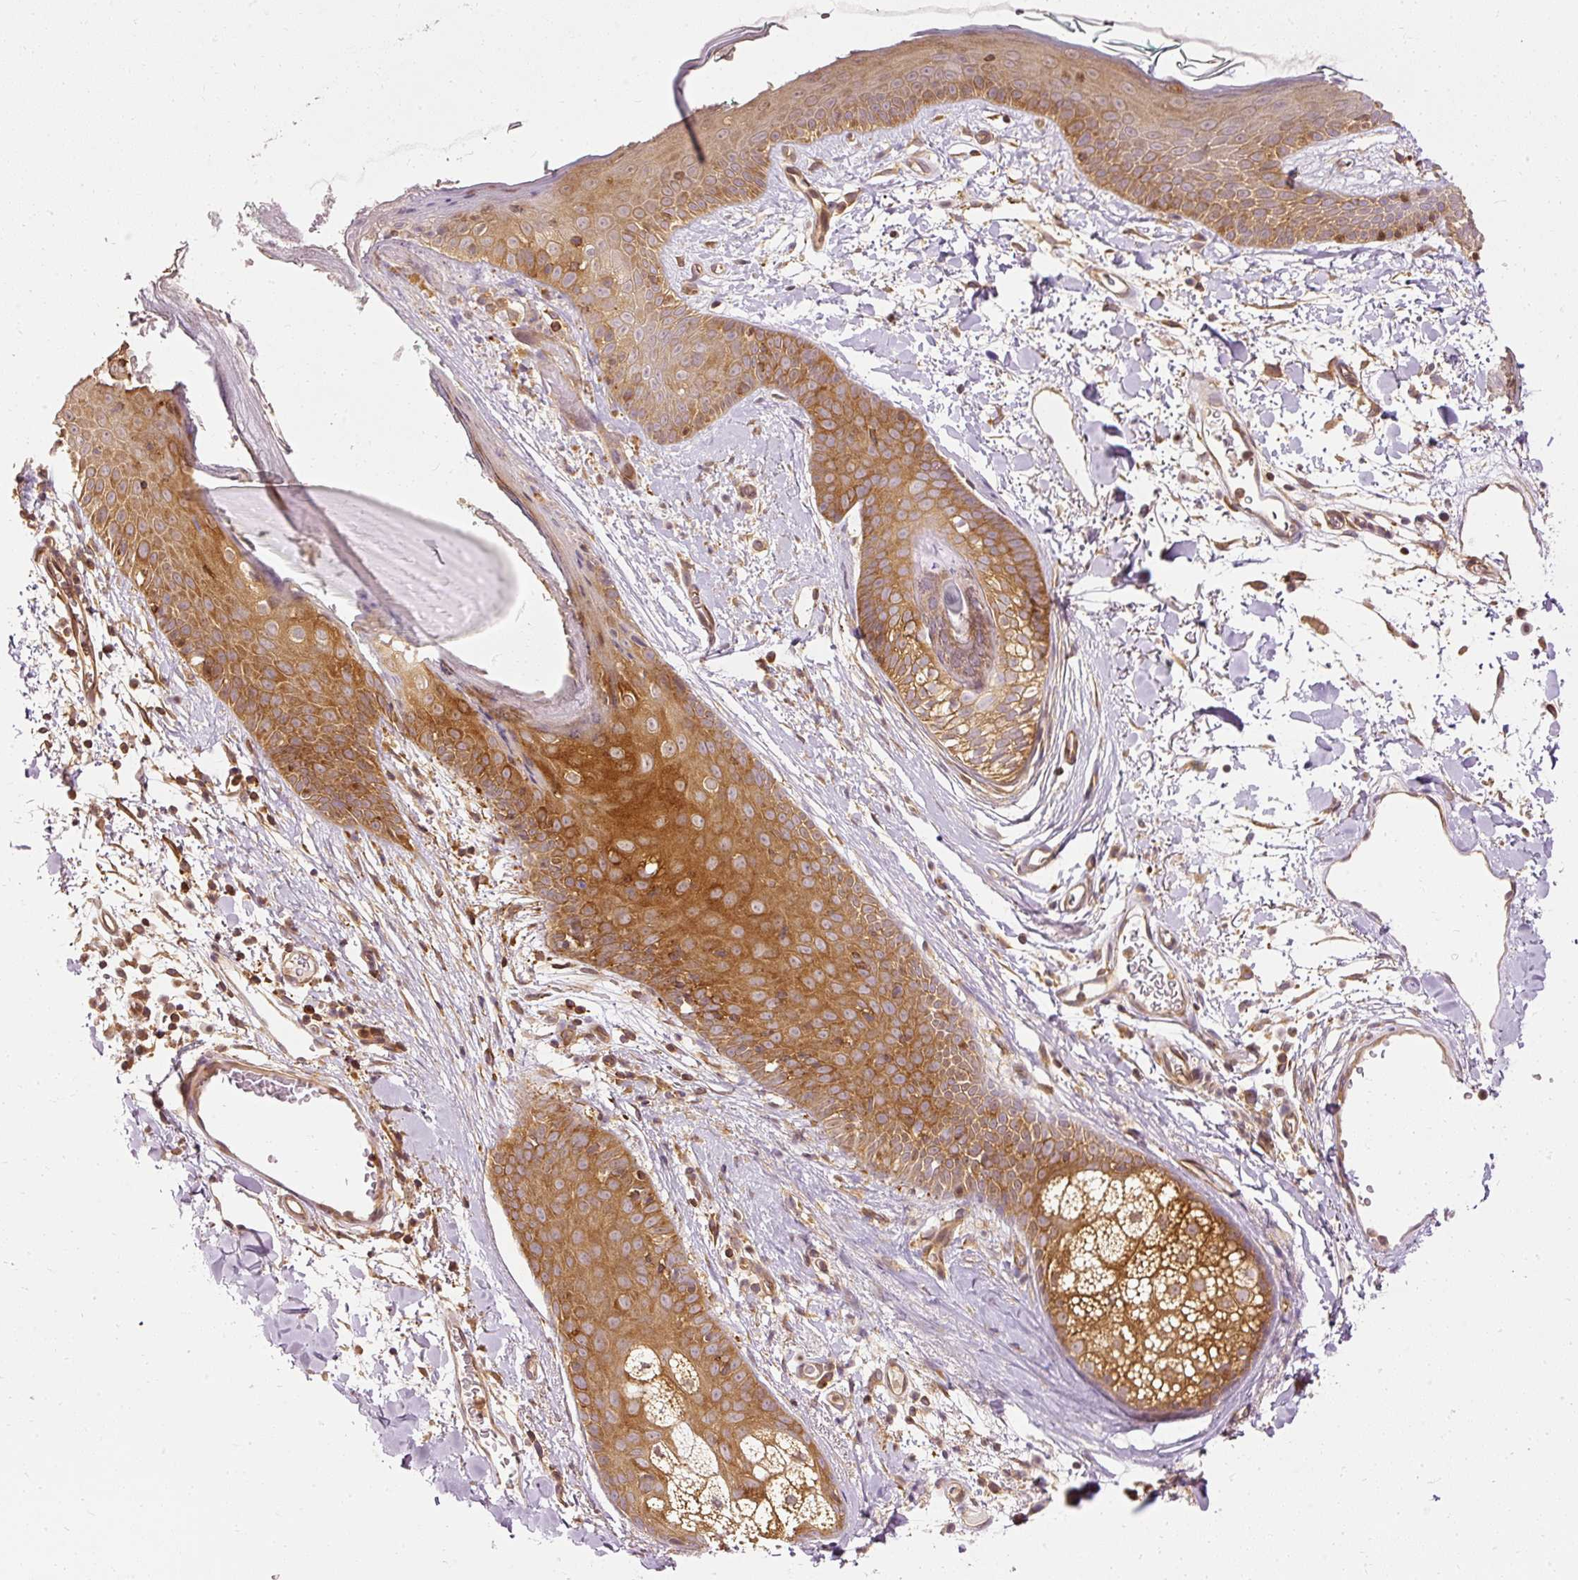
{"staining": {"intensity": "moderate", "quantity": ">75%", "location": "cytoplasmic/membranous"}, "tissue": "skin", "cell_type": "Fibroblasts", "image_type": "normal", "snomed": [{"axis": "morphology", "description": "Normal tissue, NOS"}, {"axis": "topography", "description": "Skin"}], "caption": "IHC image of normal skin: human skin stained using IHC shows medium levels of moderate protein expression localized specifically in the cytoplasmic/membranous of fibroblasts, appearing as a cytoplasmic/membranous brown color.", "gene": "ARMH3", "patient": {"sex": "male", "age": 79}}